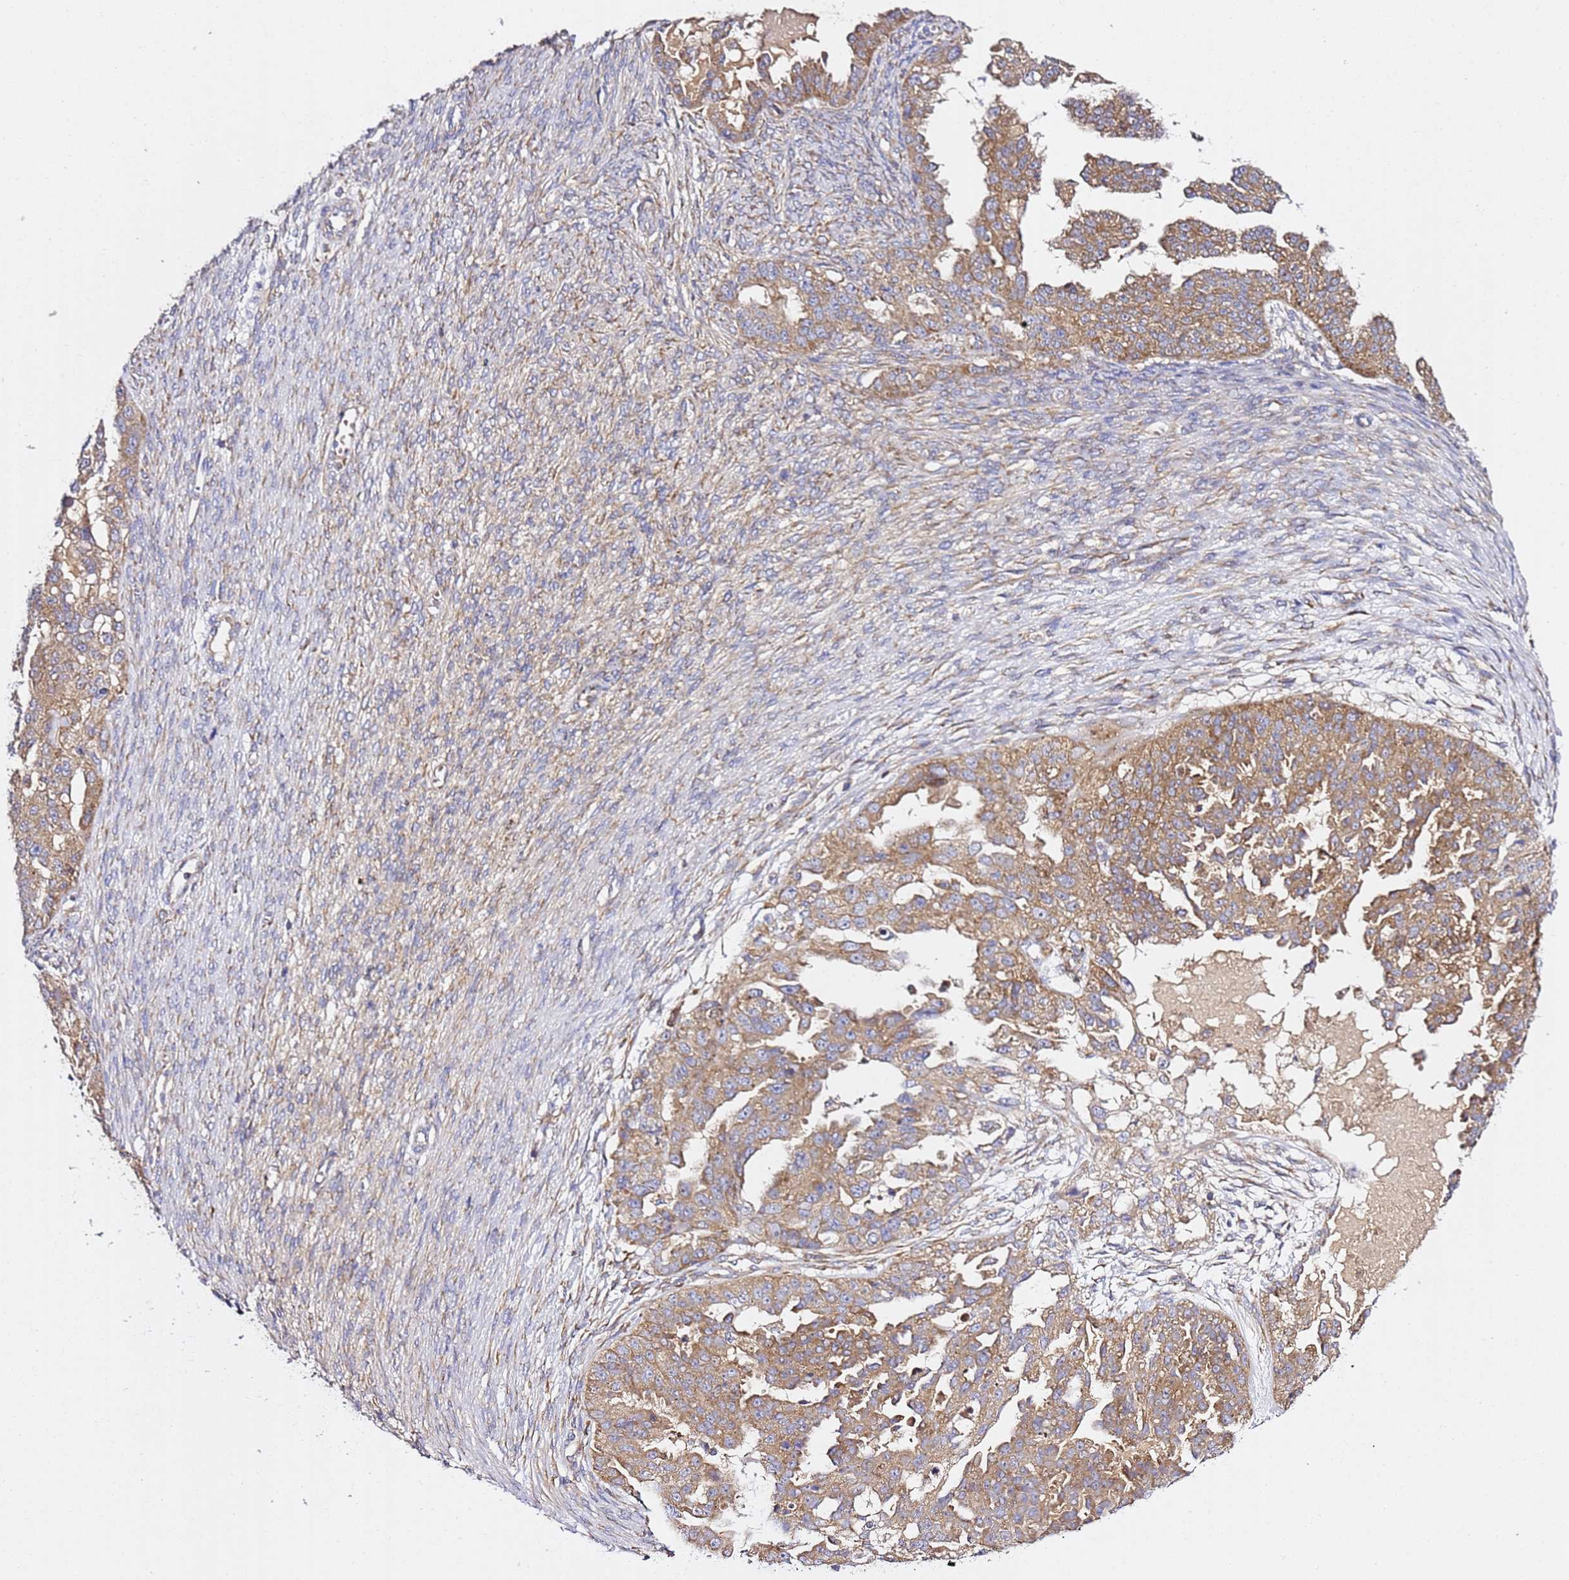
{"staining": {"intensity": "moderate", "quantity": ">75%", "location": "cytoplasmic/membranous"}, "tissue": "ovarian cancer", "cell_type": "Tumor cells", "image_type": "cancer", "snomed": [{"axis": "morphology", "description": "Cystadenocarcinoma, serous, NOS"}, {"axis": "topography", "description": "Ovary"}], "caption": "Immunohistochemical staining of ovarian serous cystadenocarcinoma shows medium levels of moderate cytoplasmic/membranous protein expression in approximately >75% of tumor cells.", "gene": "C19orf12", "patient": {"sex": "female", "age": 58}}